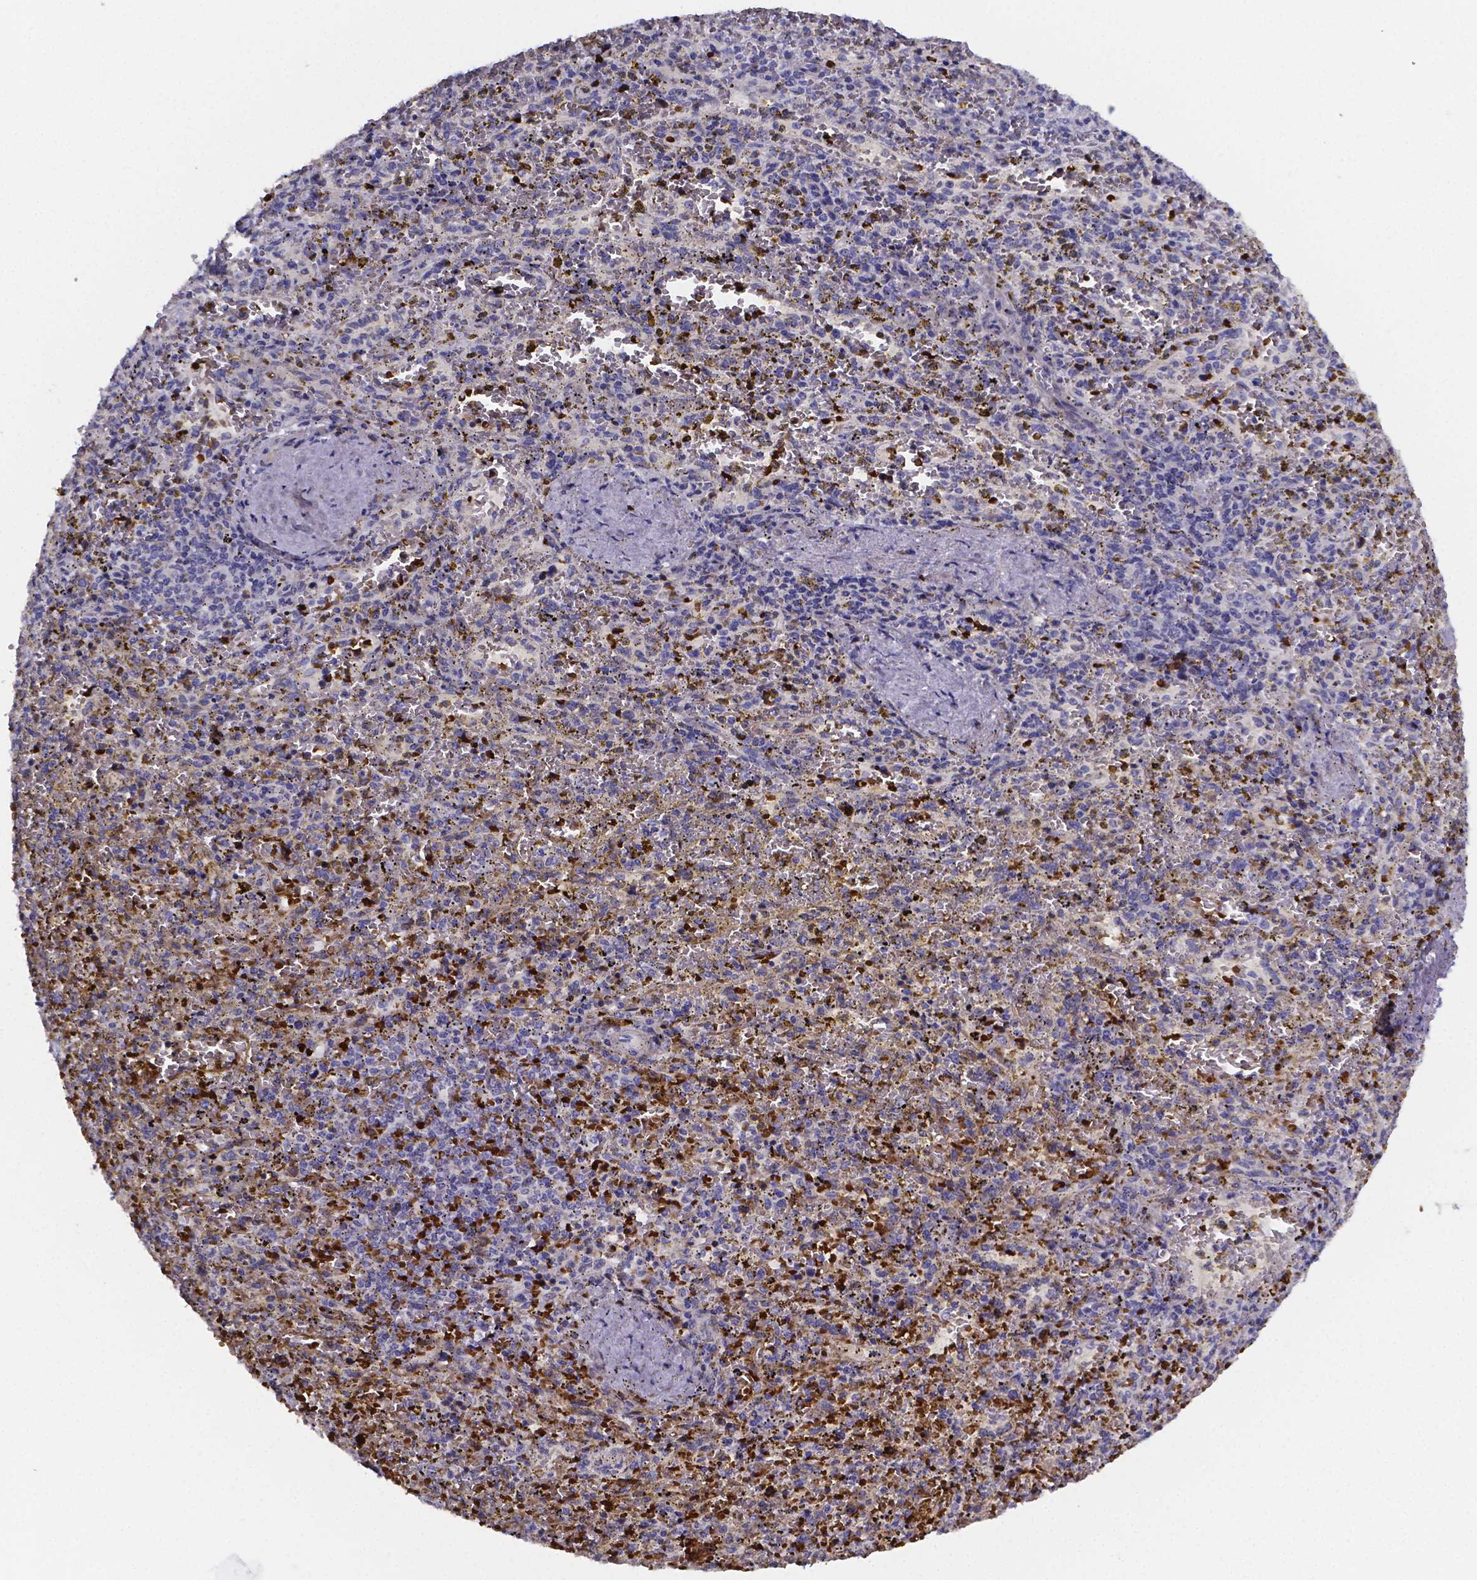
{"staining": {"intensity": "negative", "quantity": "none", "location": "none"}, "tissue": "spleen", "cell_type": "Cells in red pulp", "image_type": "normal", "snomed": [{"axis": "morphology", "description": "Normal tissue, NOS"}, {"axis": "topography", "description": "Spleen"}], "caption": "An immunohistochemistry image of benign spleen is shown. There is no staining in cells in red pulp of spleen. (Brightfield microscopy of DAB immunohistochemistry at high magnification).", "gene": "GABRA3", "patient": {"sex": "female", "age": 50}}